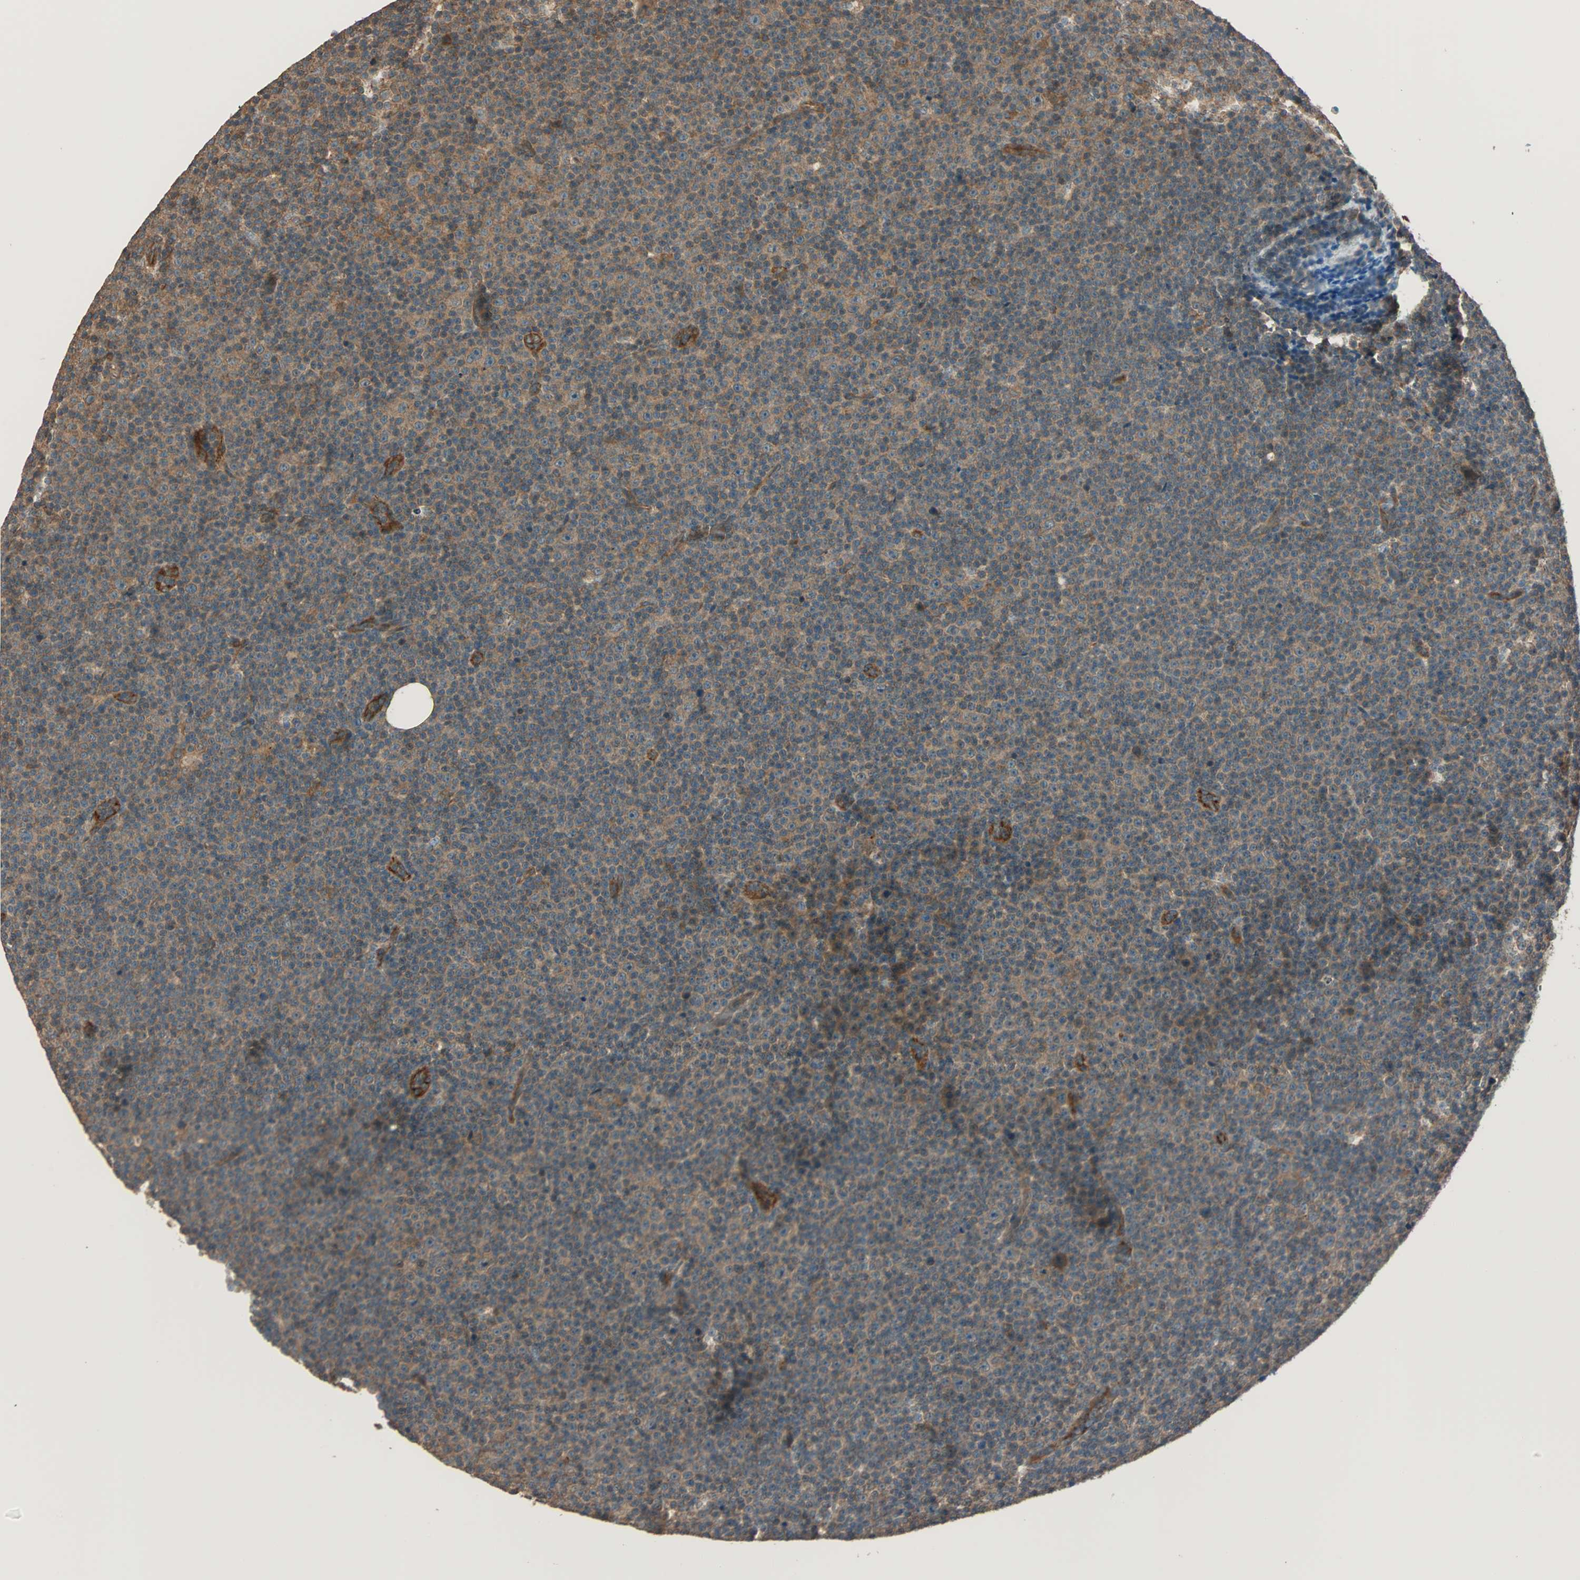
{"staining": {"intensity": "moderate", "quantity": ">75%", "location": "cytoplasmic/membranous"}, "tissue": "lymphoma", "cell_type": "Tumor cells", "image_type": "cancer", "snomed": [{"axis": "morphology", "description": "Malignant lymphoma, non-Hodgkin's type, Low grade"}, {"axis": "topography", "description": "Lymph node"}], "caption": "IHC histopathology image of human lymphoma stained for a protein (brown), which demonstrates medium levels of moderate cytoplasmic/membranous staining in approximately >75% of tumor cells.", "gene": "MAP3K21", "patient": {"sex": "female", "age": 67}}